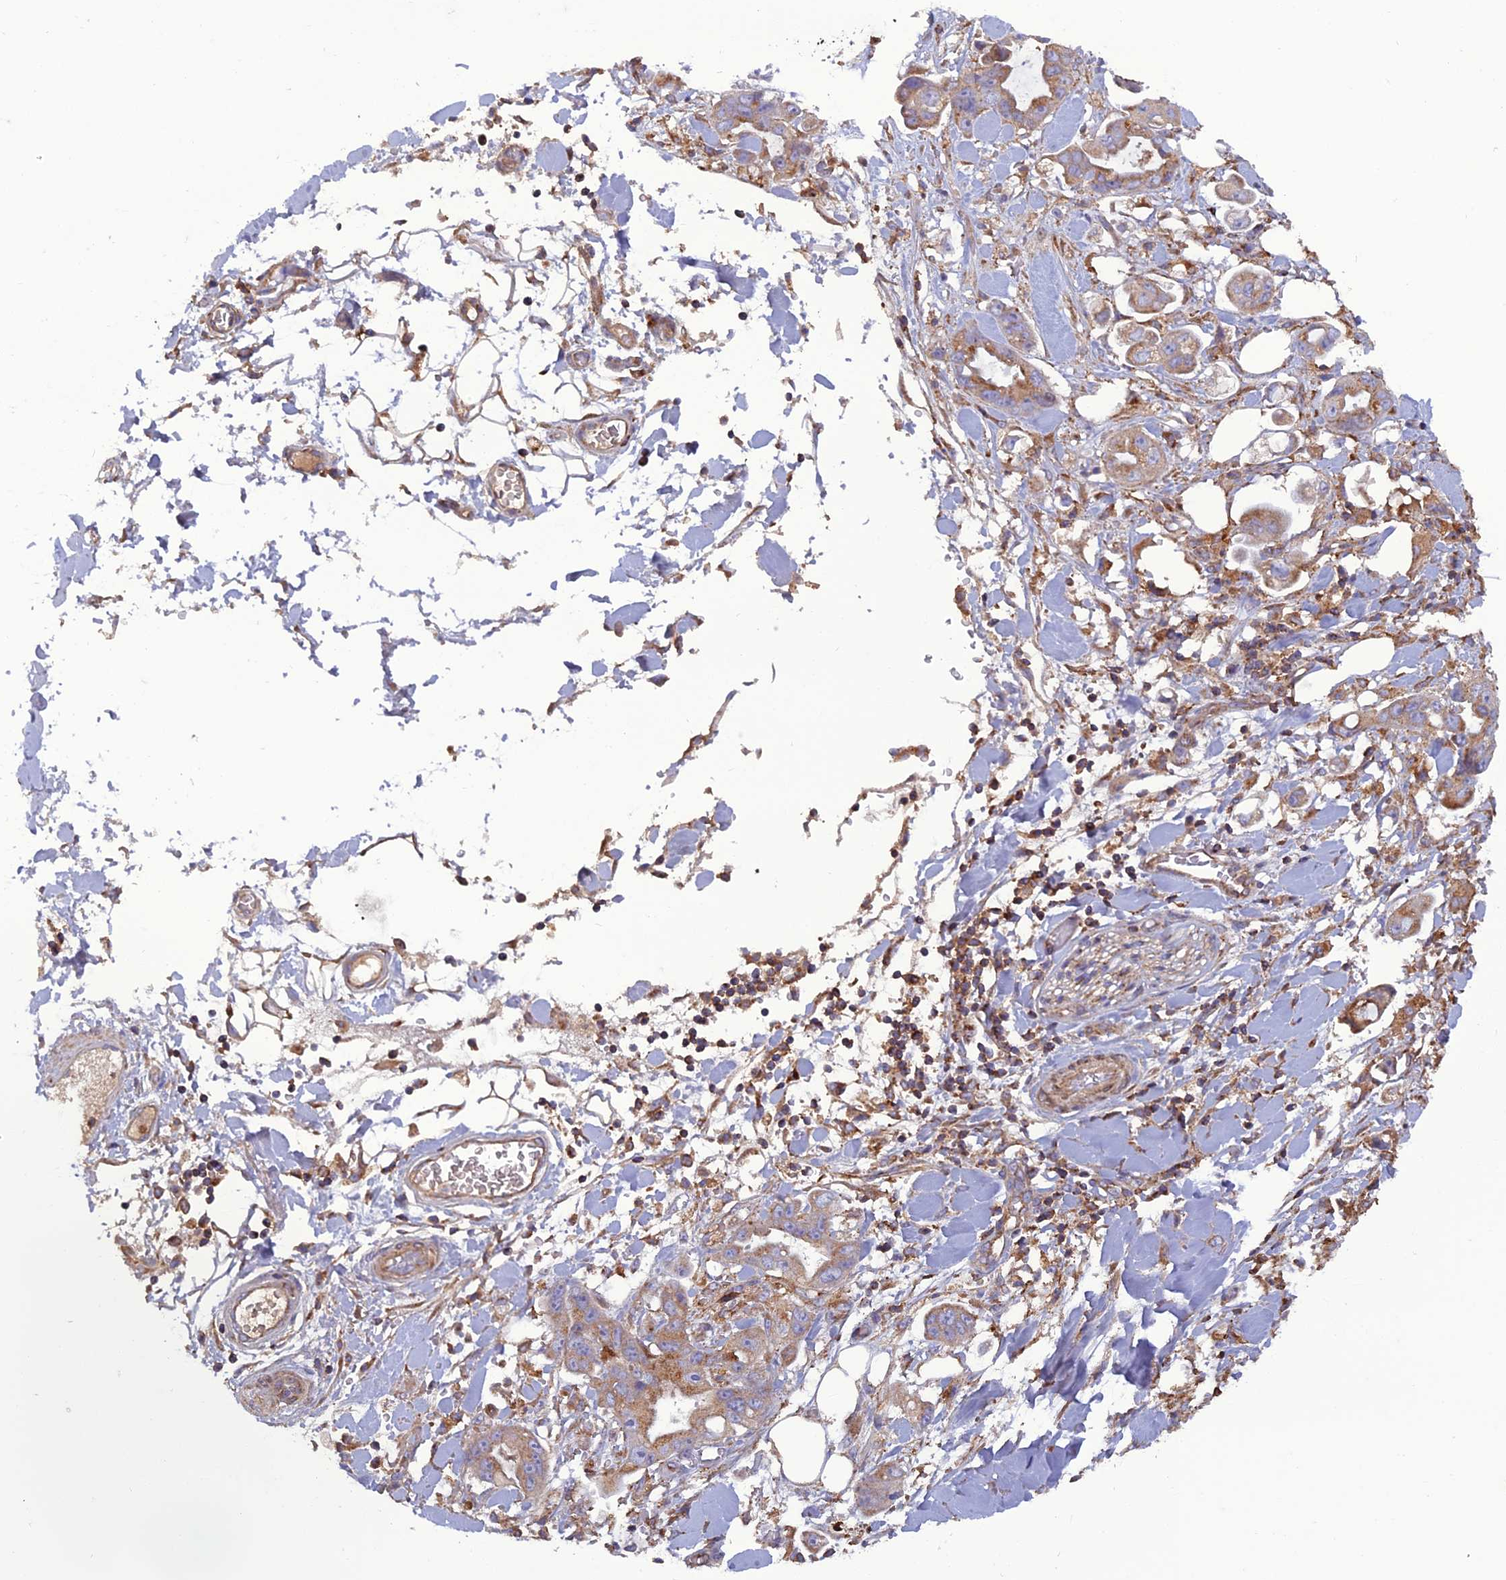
{"staining": {"intensity": "weak", "quantity": ">75%", "location": "cytoplasmic/membranous"}, "tissue": "stomach cancer", "cell_type": "Tumor cells", "image_type": "cancer", "snomed": [{"axis": "morphology", "description": "Adenocarcinoma, NOS"}, {"axis": "topography", "description": "Stomach"}], "caption": "This image shows immunohistochemistry staining of human stomach cancer (adenocarcinoma), with low weak cytoplasmic/membranous expression in approximately >75% of tumor cells.", "gene": "LNPEP", "patient": {"sex": "male", "age": 62}}